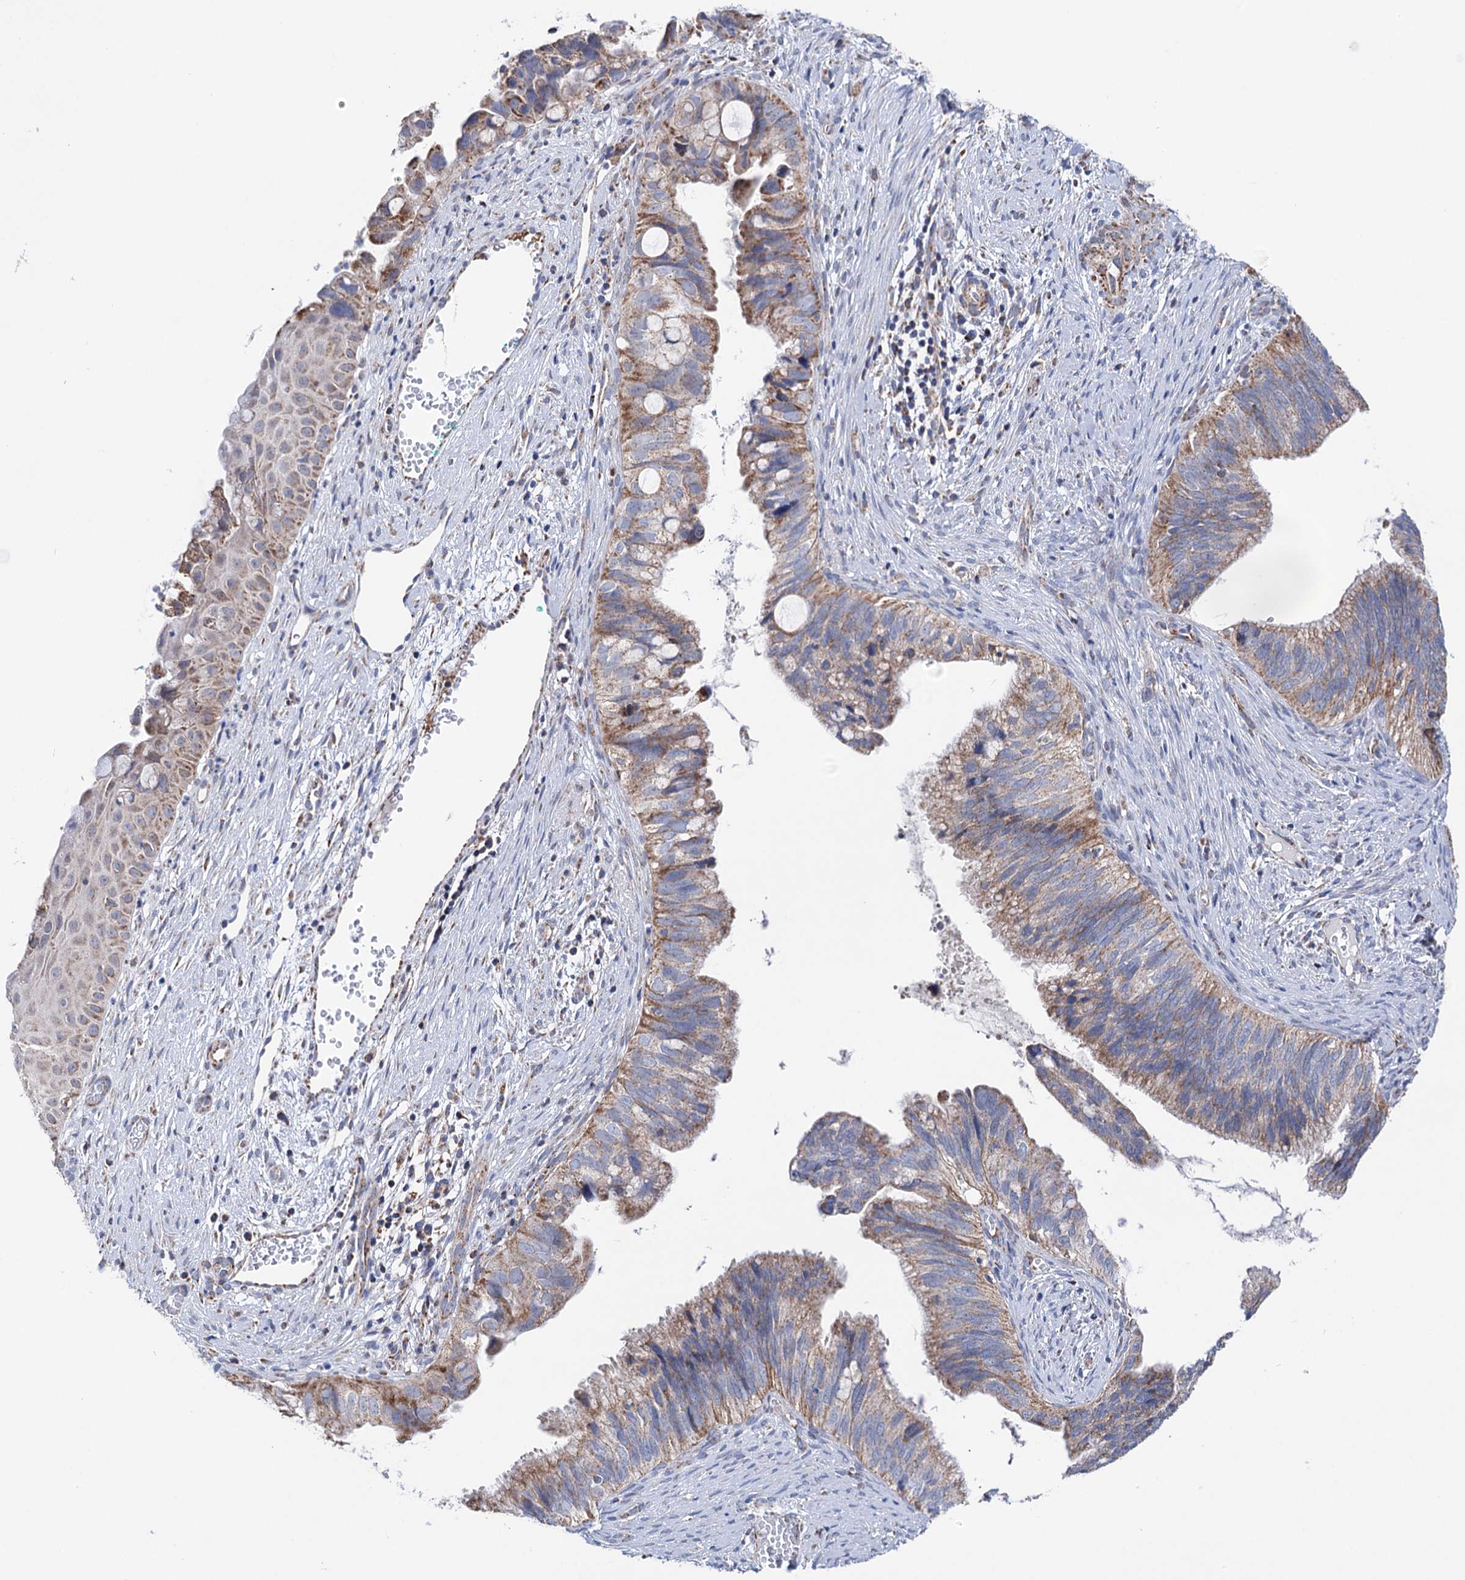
{"staining": {"intensity": "moderate", "quantity": ">75%", "location": "cytoplasmic/membranous"}, "tissue": "cervical cancer", "cell_type": "Tumor cells", "image_type": "cancer", "snomed": [{"axis": "morphology", "description": "Adenocarcinoma, NOS"}, {"axis": "topography", "description": "Cervix"}], "caption": "Protein analysis of cervical adenocarcinoma tissue exhibits moderate cytoplasmic/membranous positivity in about >75% of tumor cells. (Stains: DAB in brown, nuclei in blue, Microscopy: brightfield microscopy at high magnification).", "gene": "SUCLA2", "patient": {"sex": "female", "age": 42}}